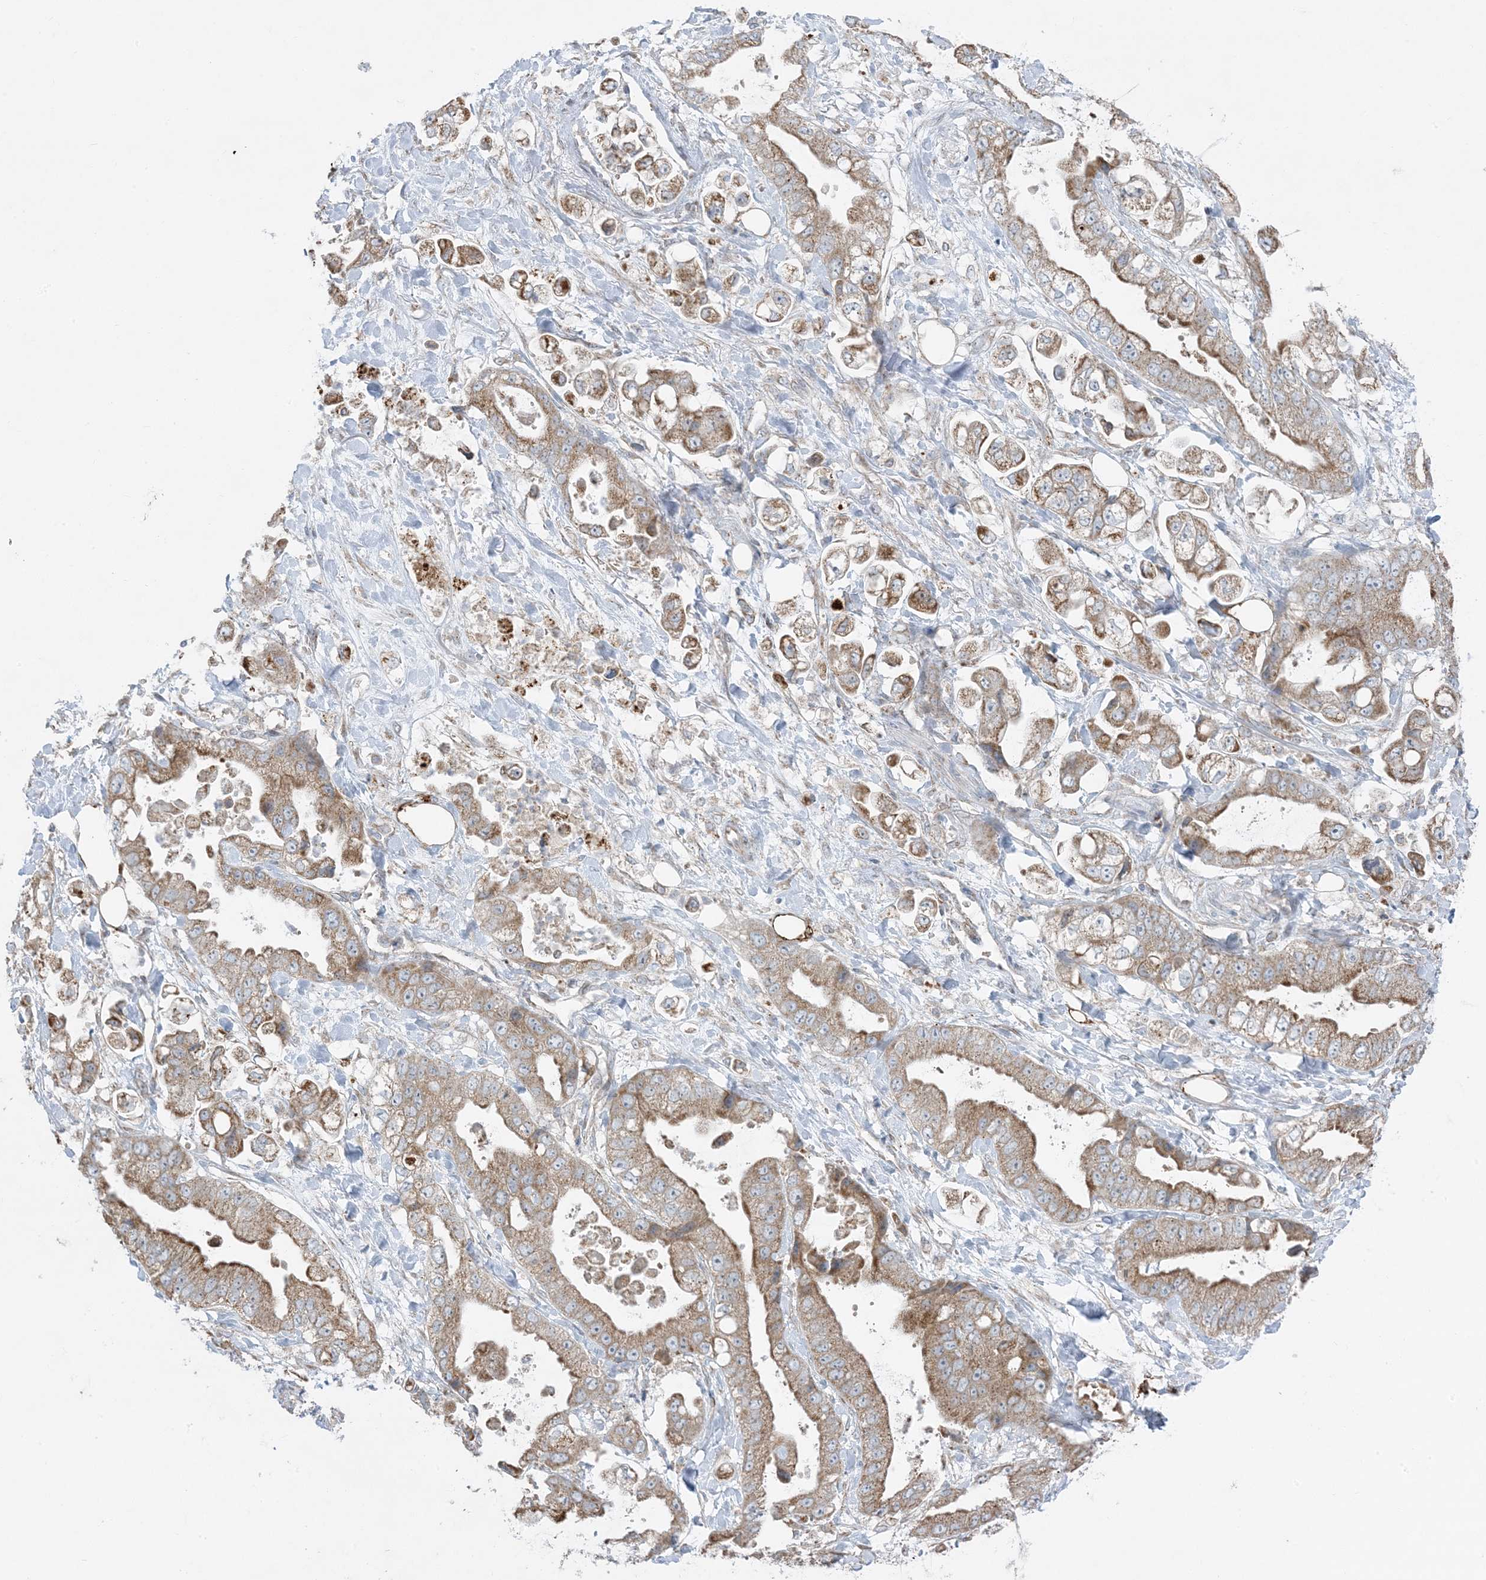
{"staining": {"intensity": "moderate", "quantity": ">75%", "location": "cytoplasmic/membranous"}, "tissue": "stomach cancer", "cell_type": "Tumor cells", "image_type": "cancer", "snomed": [{"axis": "morphology", "description": "Adenocarcinoma, NOS"}, {"axis": "topography", "description": "Stomach"}], "caption": "IHC micrograph of stomach adenocarcinoma stained for a protein (brown), which exhibits medium levels of moderate cytoplasmic/membranous staining in approximately >75% of tumor cells.", "gene": "PIK3R4", "patient": {"sex": "male", "age": 62}}